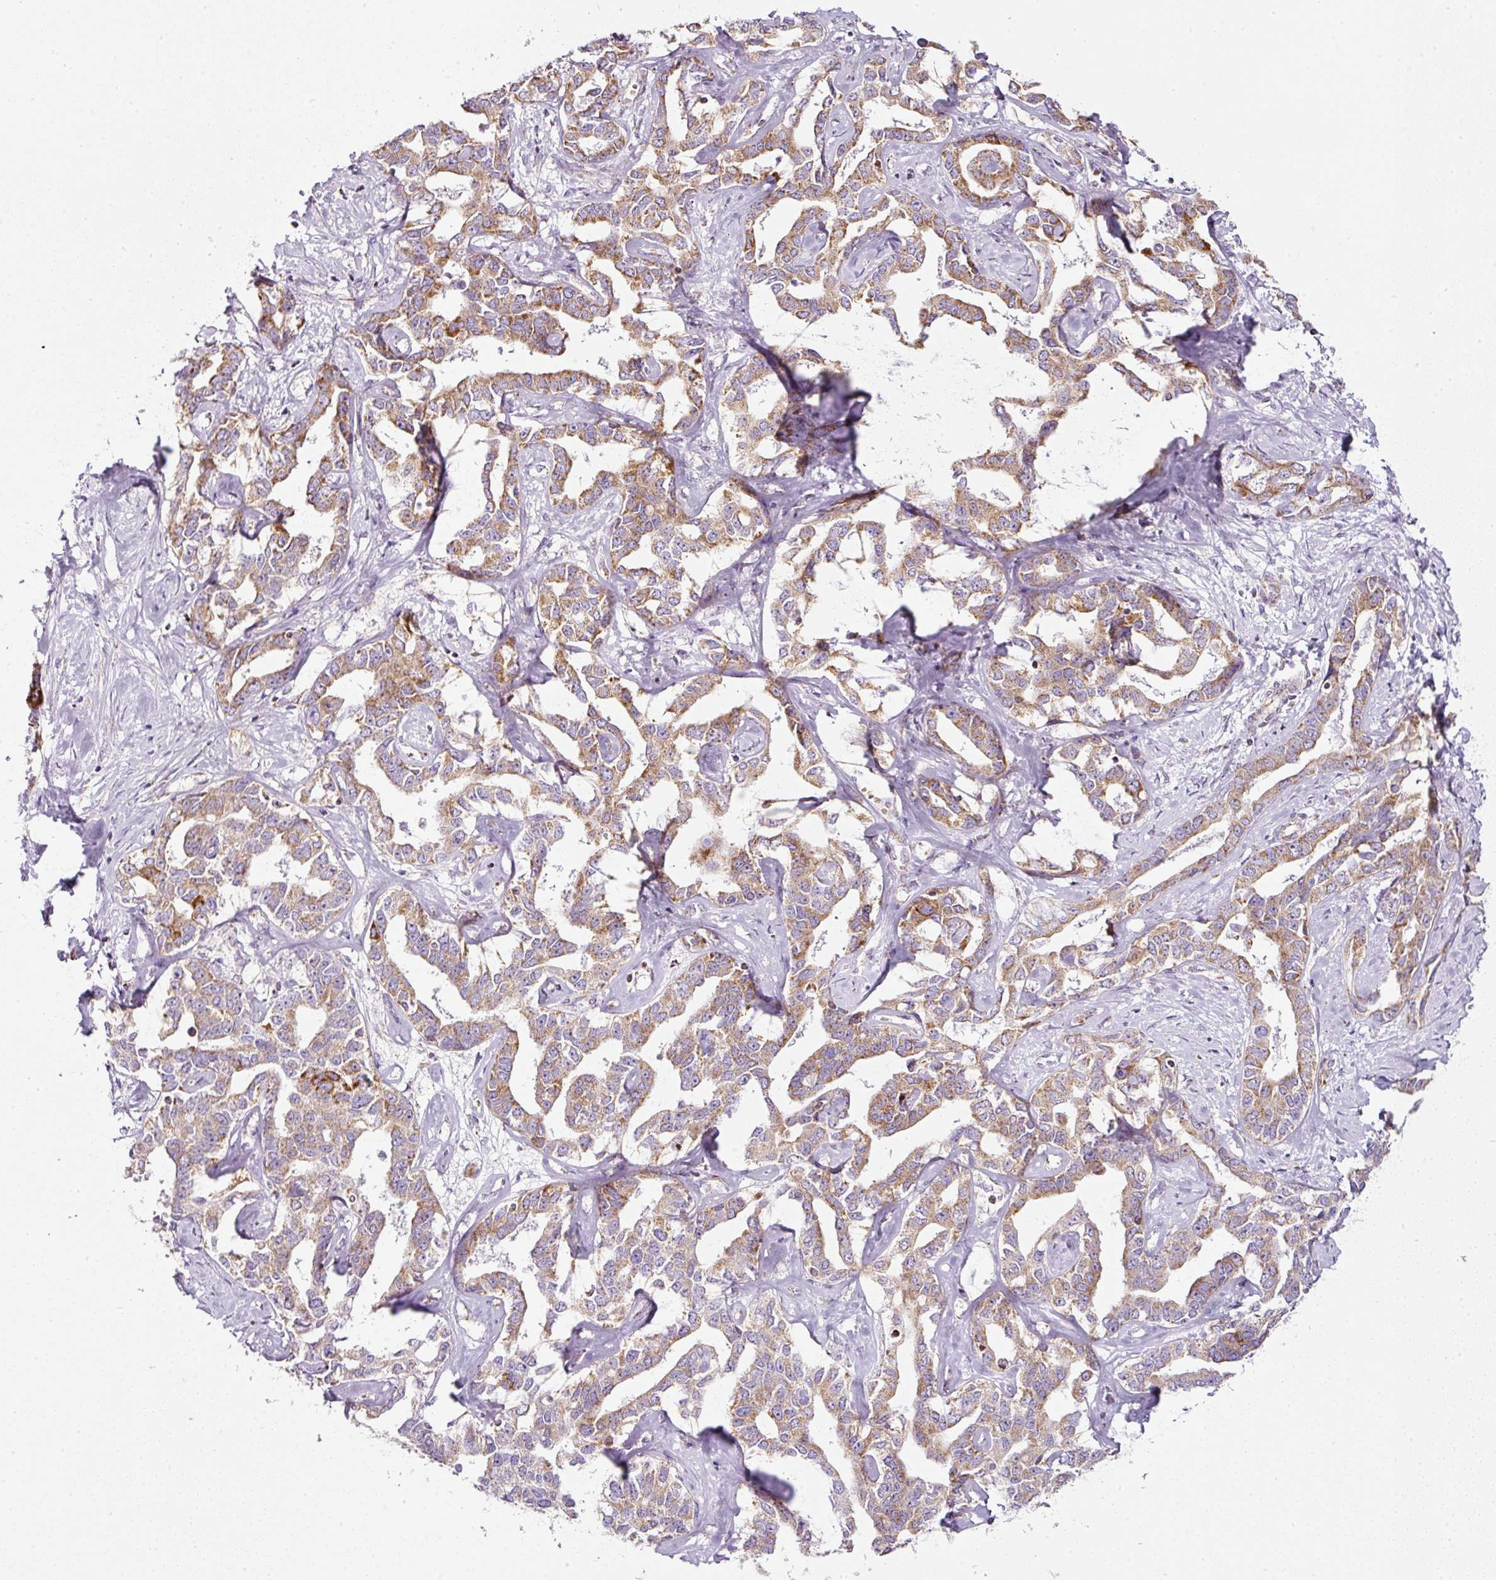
{"staining": {"intensity": "moderate", "quantity": ">75%", "location": "cytoplasmic/membranous"}, "tissue": "liver cancer", "cell_type": "Tumor cells", "image_type": "cancer", "snomed": [{"axis": "morphology", "description": "Cholangiocarcinoma"}, {"axis": "topography", "description": "Liver"}], "caption": "DAB immunohistochemical staining of human cholangiocarcinoma (liver) displays moderate cytoplasmic/membranous protein staining in about >75% of tumor cells.", "gene": "SDHA", "patient": {"sex": "male", "age": 59}}